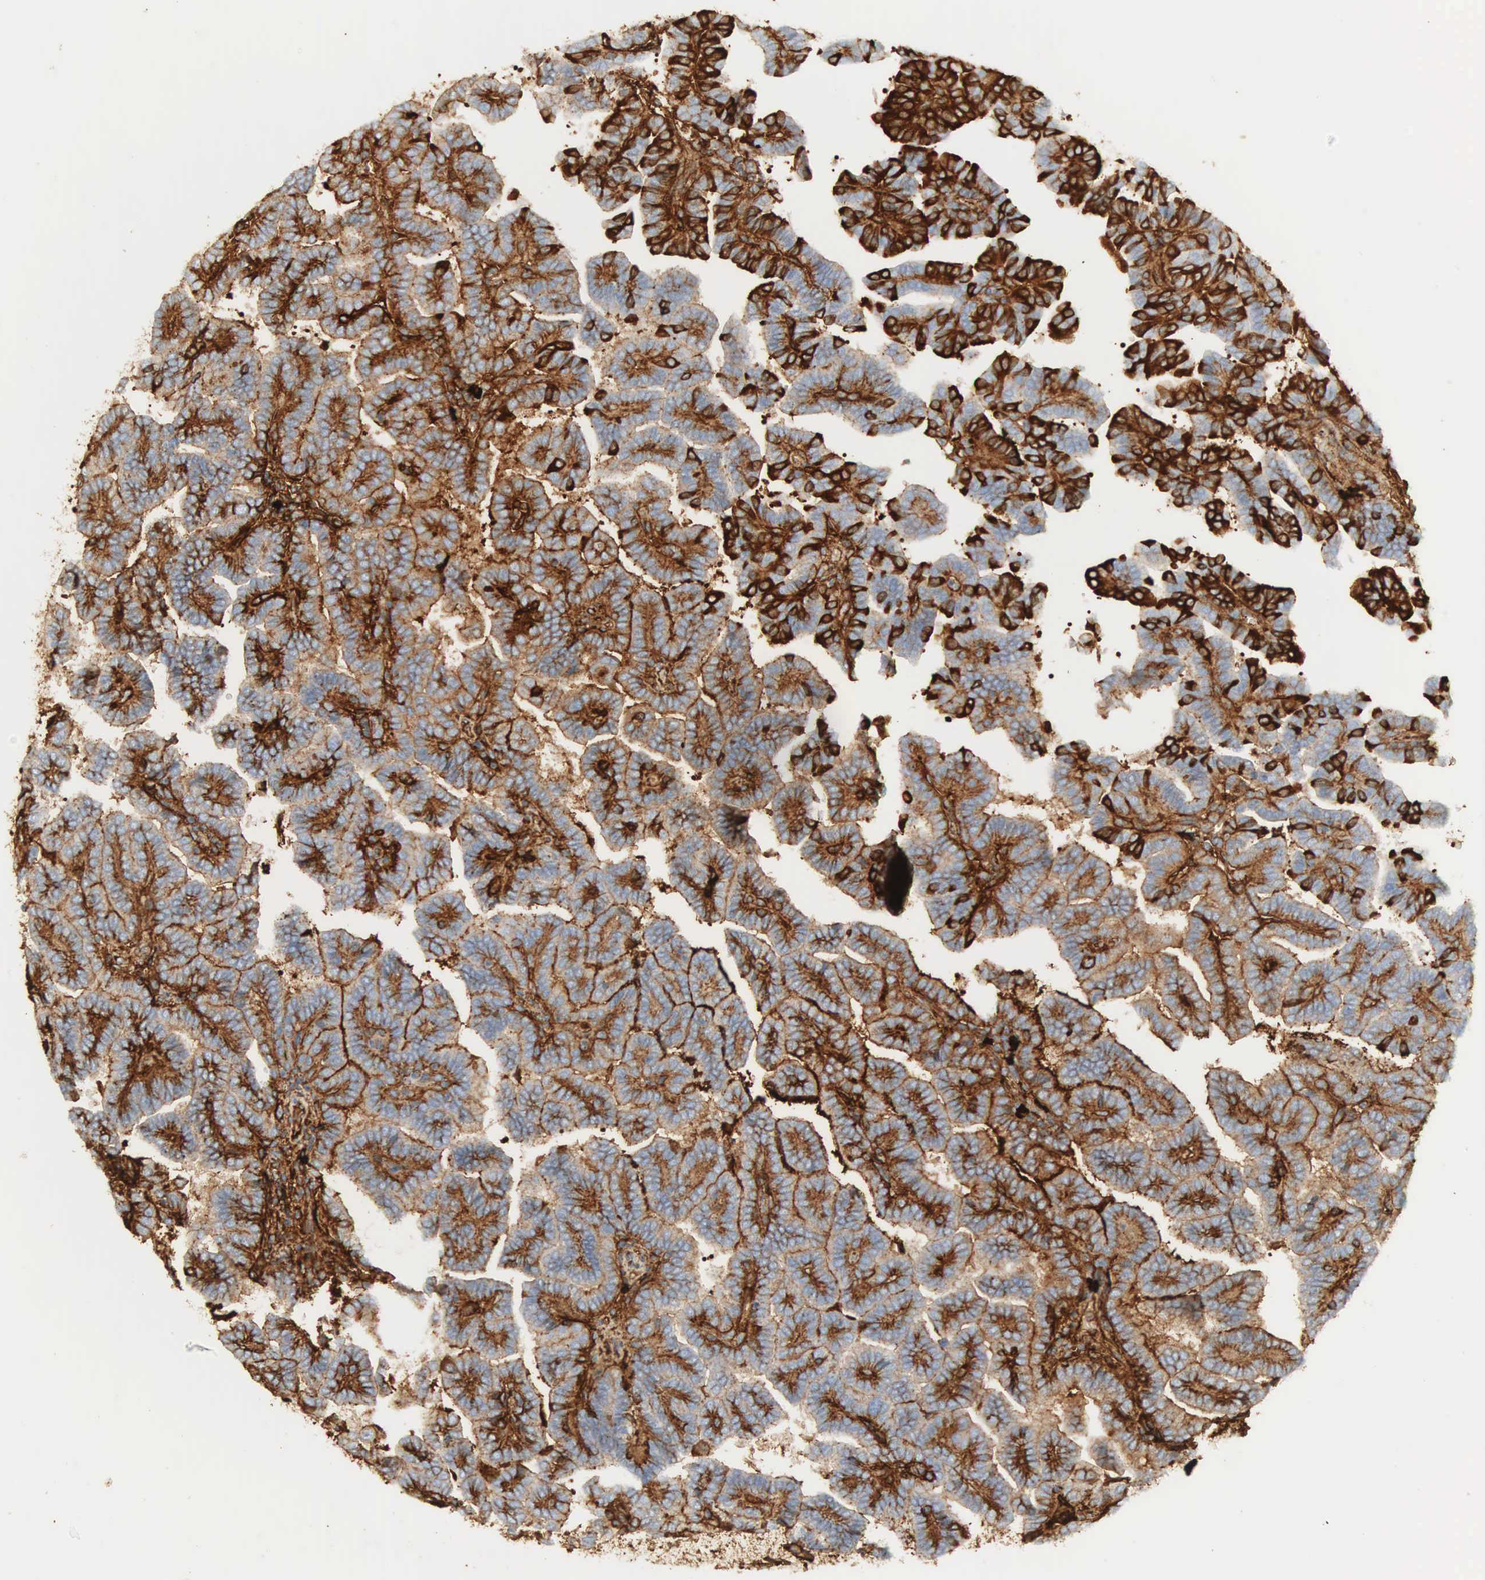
{"staining": {"intensity": "strong", "quantity": "25%-75%", "location": "cytoplasmic/membranous"}, "tissue": "renal cancer", "cell_type": "Tumor cells", "image_type": "cancer", "snomed": [{"axis": "morphology", "description": "Adenocarcinoma, NOS"}, {"axis": "topography", "description": "Kidney"}], "caption": "An immunohistochemistry (IHC) micrograph of neoplastic tissue is shown. Protein staining in brown labels strong cytoplasmic/membranous positivity in adenocarcinoma (renal) within tumor cells. (IHC, brightfield microscopy, high magnification).", "gene": "IGLC3", "patient": {"sex": "male", "age": 61}}